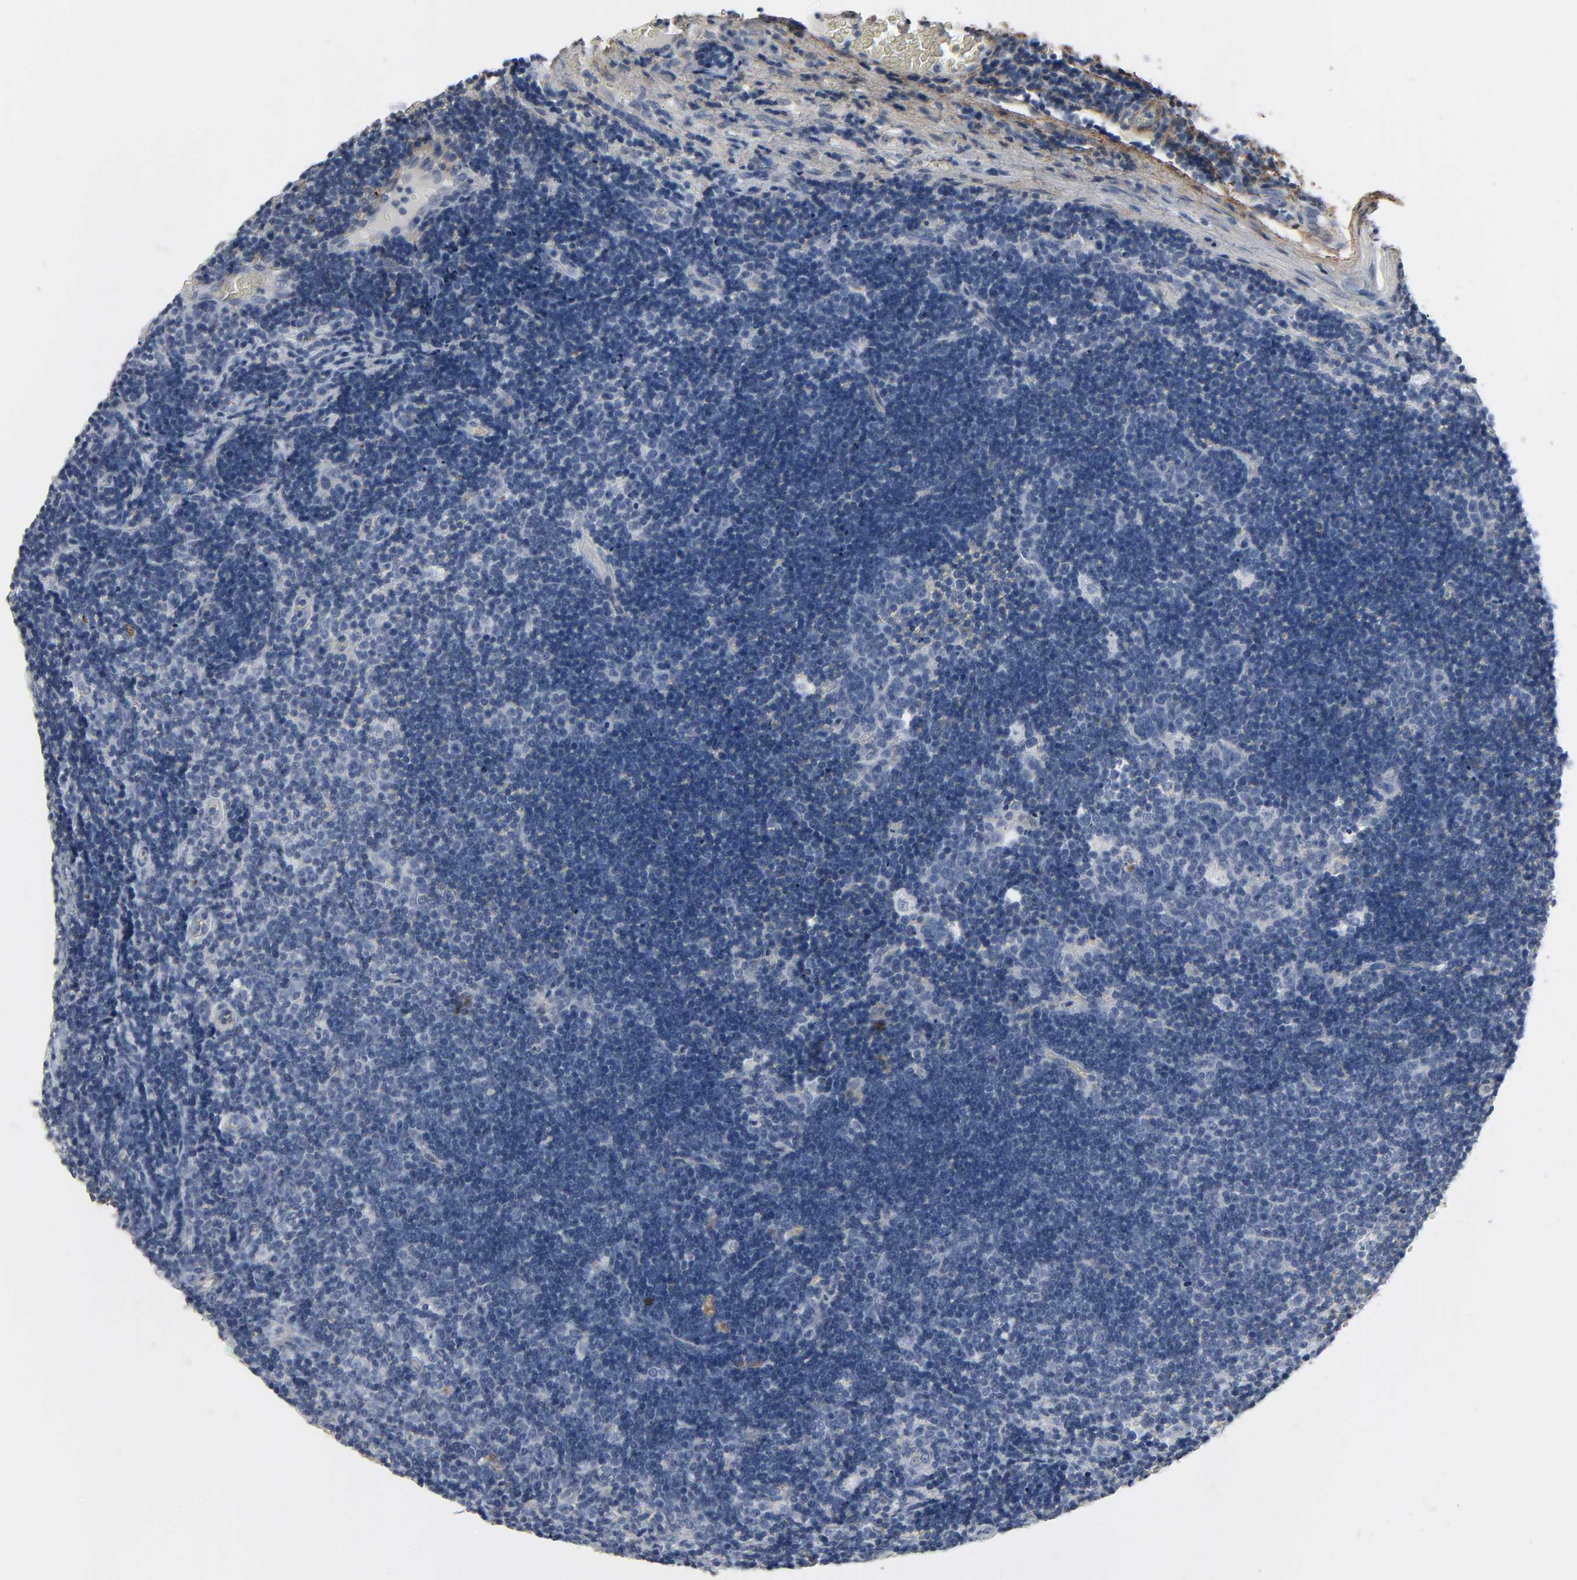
{"staining": {"intensity": "negative", "quantity": "none", "location": "none"}, "tissue": "lymph node", "cell_type": "Germinal center cells", "image_type": "normal", "snomed": [{"axis": "morphology", "description": "Normal tissue, NOS"}, {"axis": "topography", "description": "Lymph node"}, {"axis": "topography", "description": "Salivary gland"}], "caption": "DAB immunohistochemical staining of normal lymph node displays no significant expression in germinal center cells.", "gene": "FBLN5", "patient": {"sex": "male", "age": 8}}